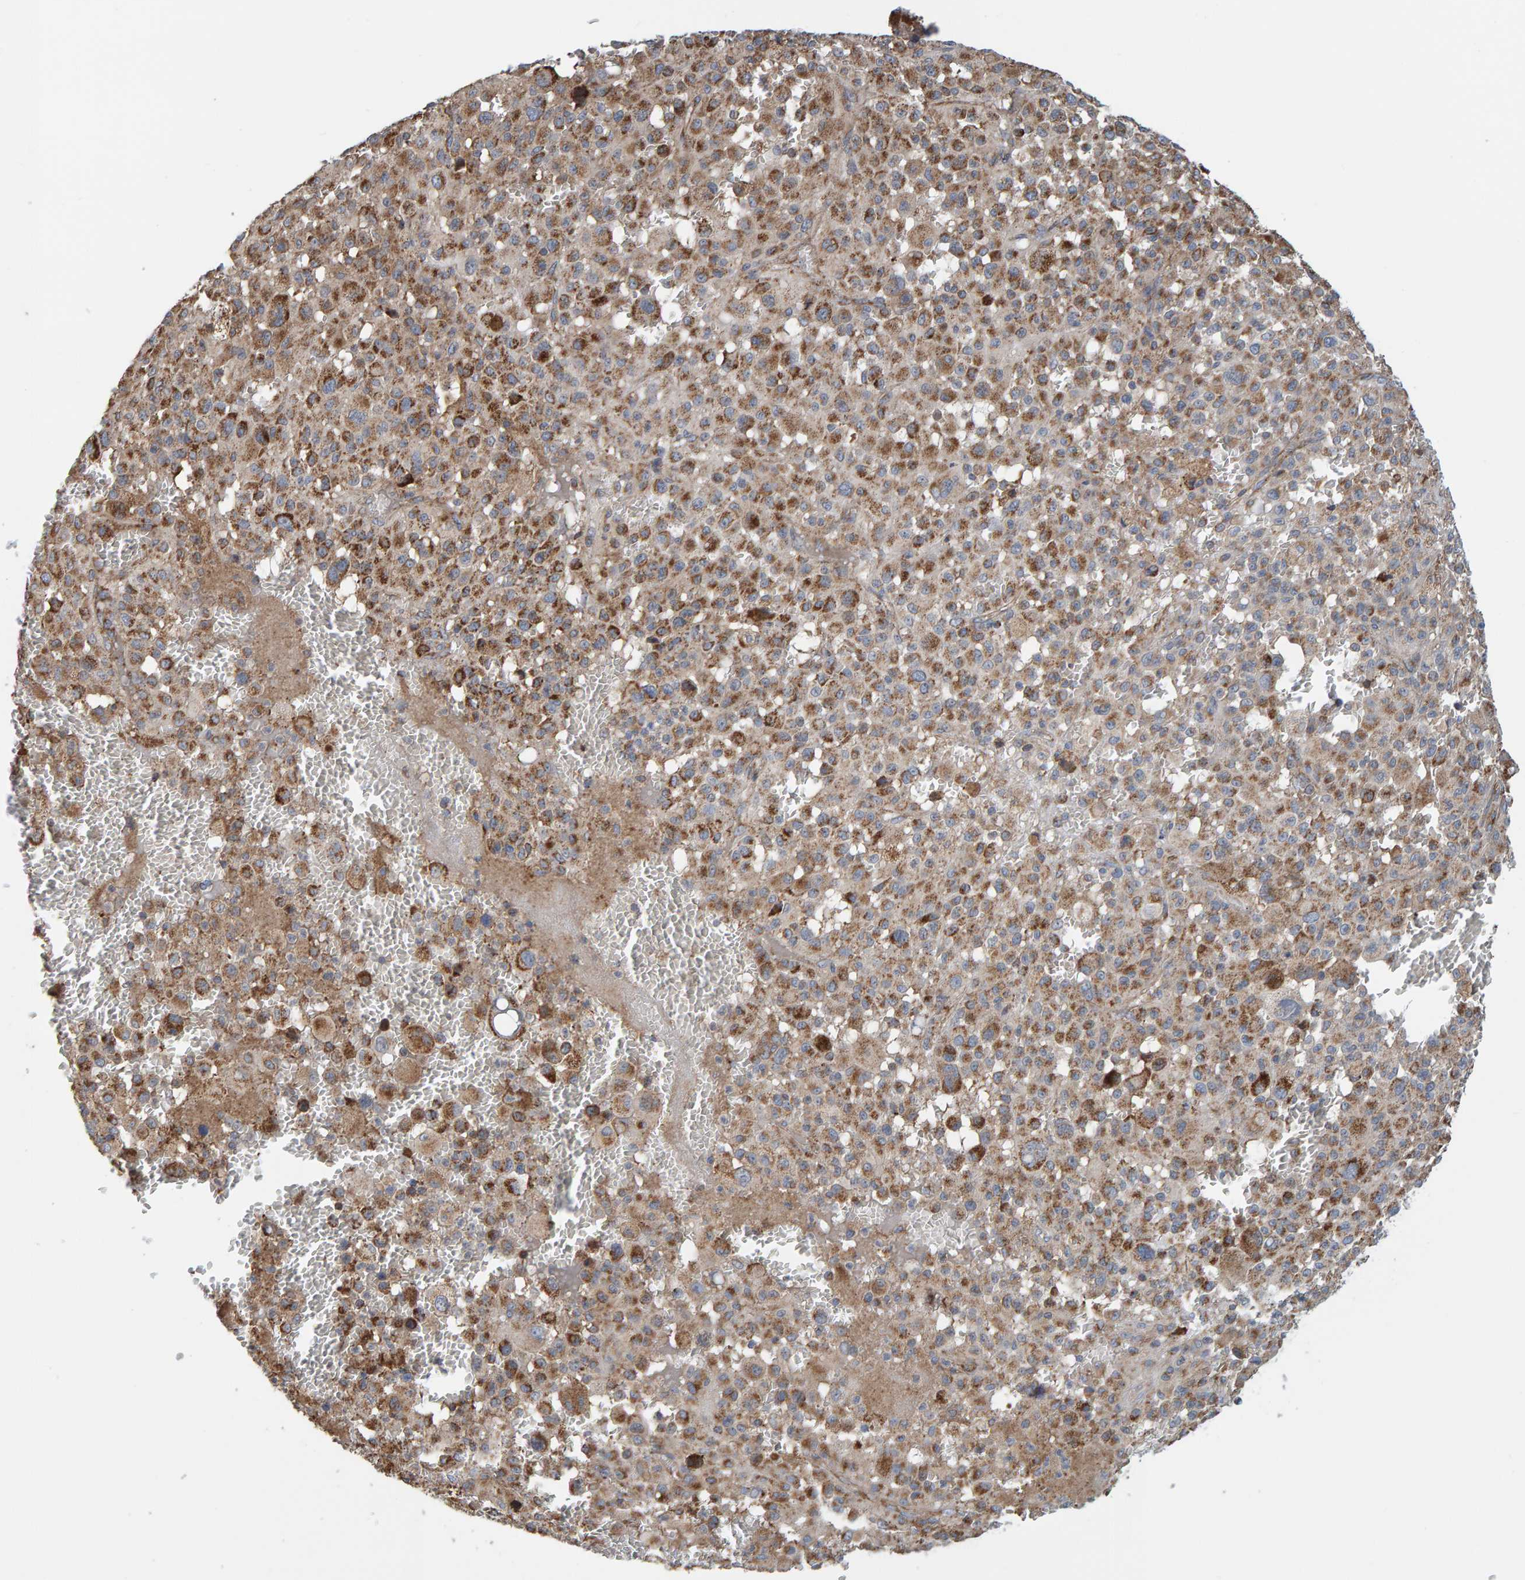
{"staining": {"intensity": "moderate", "quantity": ">75%", "location": "cytoplasmic/membranous"}, "tissue": "melanoma", "cell_type": "Tumor cells", "image_type": "cancer", "snomed": [{"axis": "morphology", "description": "Malignant melanoma, Metastatic site"}, {"axis": "topography", "description": "Skin"}], "caption": "A histopathology image of human melanoma stained for a protein exhibits moderate cytoplasmic/membranous brown staining in tumor cells. (DAB (3,3'-diaminobenzidine) IHC, brown staining for protein, blue staining for nuclei).", "gene": "MRPL45", "patient": {"sex": "female", "age": 74}}